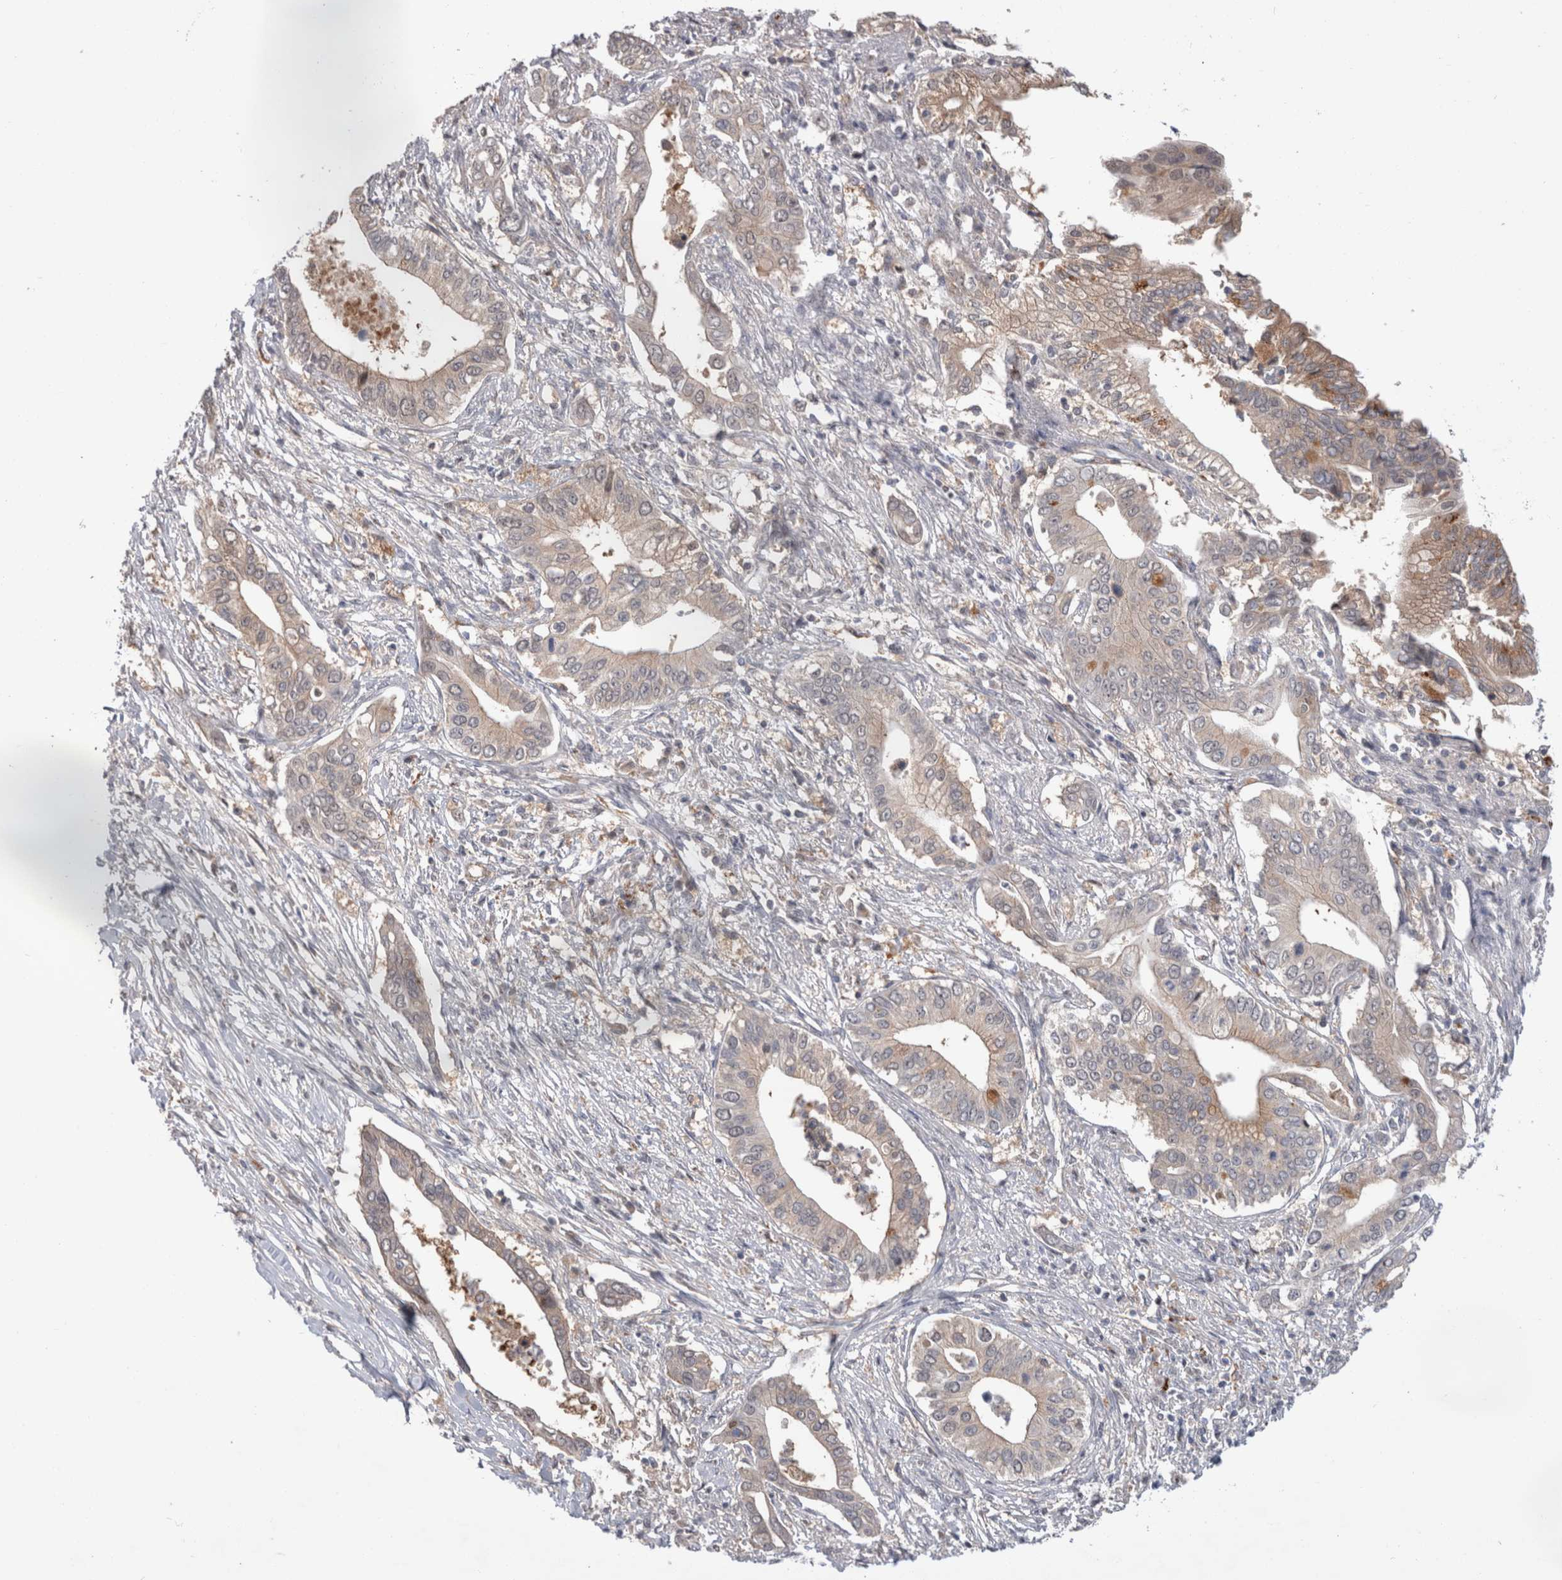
{"staining": {"intensity": "weak", "quantity": ">75%", "location": "cytoplasmic/membranous"}, "tissue": "pancreatic cancer", "cell_type": "Tumor cells", "image_type": "cancer", "snomed": [{"axis": "morphology", "description": "Normal tissue, NOS"}, {"axis": "morphology", "description": "Adenocarcinoma, NOS"}, {"axis": "topography", "description": "Pancreas"}, {"axis": "topography", "description": "Peripheral nerve tissue"}], "caption": "Immunohistochemical staining of human adenocarcinoma (pancreatic) shows weak cytoplasmic/membranous protein positivity in approximately >75% of tumor cells.", "gene": "MRPL37", "patient": {"sex": "male", "age": 59}}